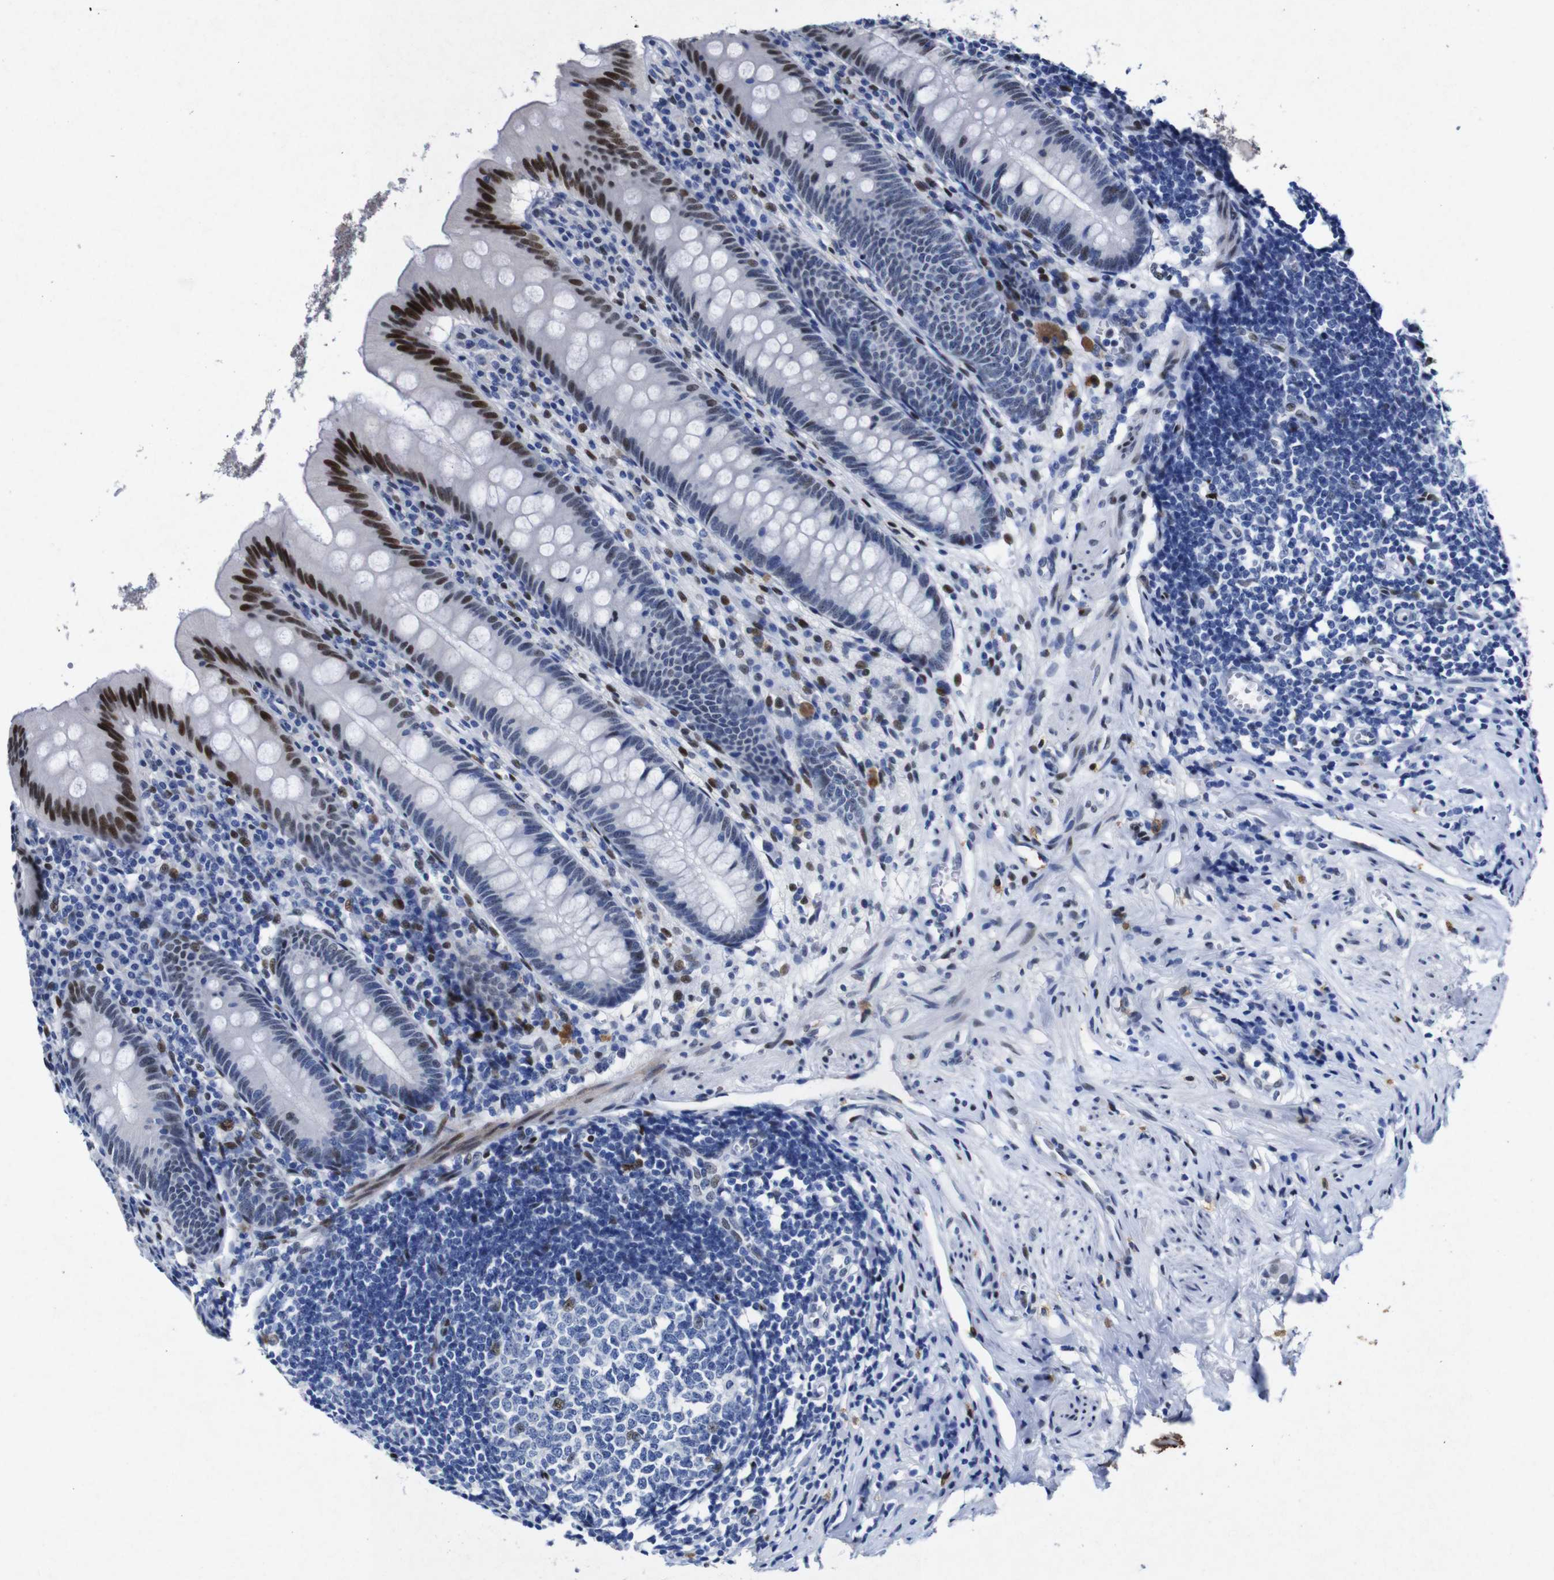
{"staining": {"intensity": "moderate", "quantity": "25%-75%", "location": "nuclear"}, "tissue": "appendix", "cell_type": "Glandular cells", "image_type": "normal", "snomed": [{"axis": "morphology", "description": "Normal tissue, NOS"}, {"axis": "topography", "description": "Appendix"}], "caption": "Glandular cells reveal medium levels of moderate nuclear expression in about 25%-75% of cells in unremarkable appendix.", "gene": "FOSL2", "patient": {"sex": "male", "age": 56}}